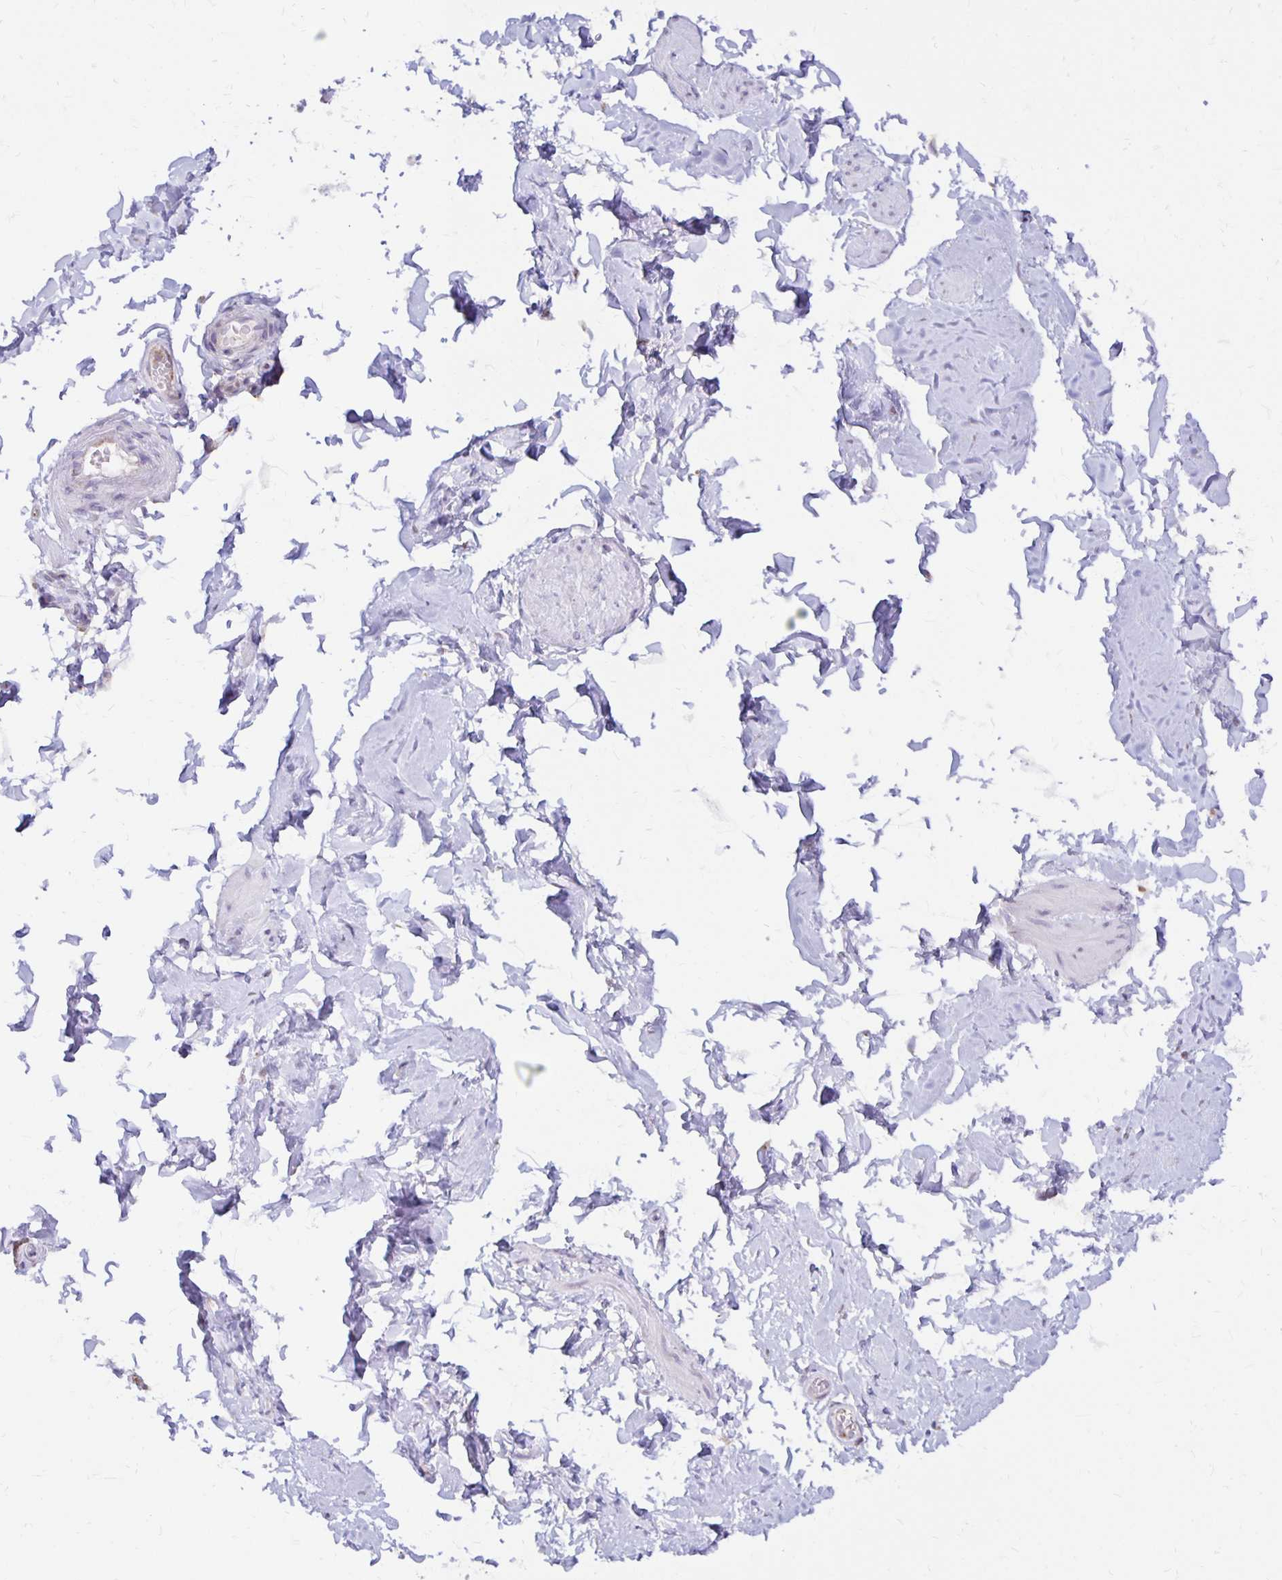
{"staining": {"intensity": "moderate", "quantity": "<25%", "location": "cytoplasmic/membranous"}, "tissue": "adipose tissue", "cell_type": "Adipocytes", "image_type": "normal", "snomed": [{"axis": "morphology", "description": "Normal tissue, NOS"}, {"axis": "topography", "description": "Epididymis, spermatic cord, NOS"}, {"axis": "topography", "description": "Epididymis"}, {"axis": "topography", "description": "Peripheral nerve tissue"}], "caption": "A histopathology image of adipose tissue stained for a protein reveals moderate cytoplasmic/membranous brown staining in adipocytes. The staining was performed using DAB to visualize the protein expression in brown, while the nuclei were stained in blue with hematoxylin (Magnification: 20x).", "gene": "IER3", "patient": {"sex": "male", "age": 29}}